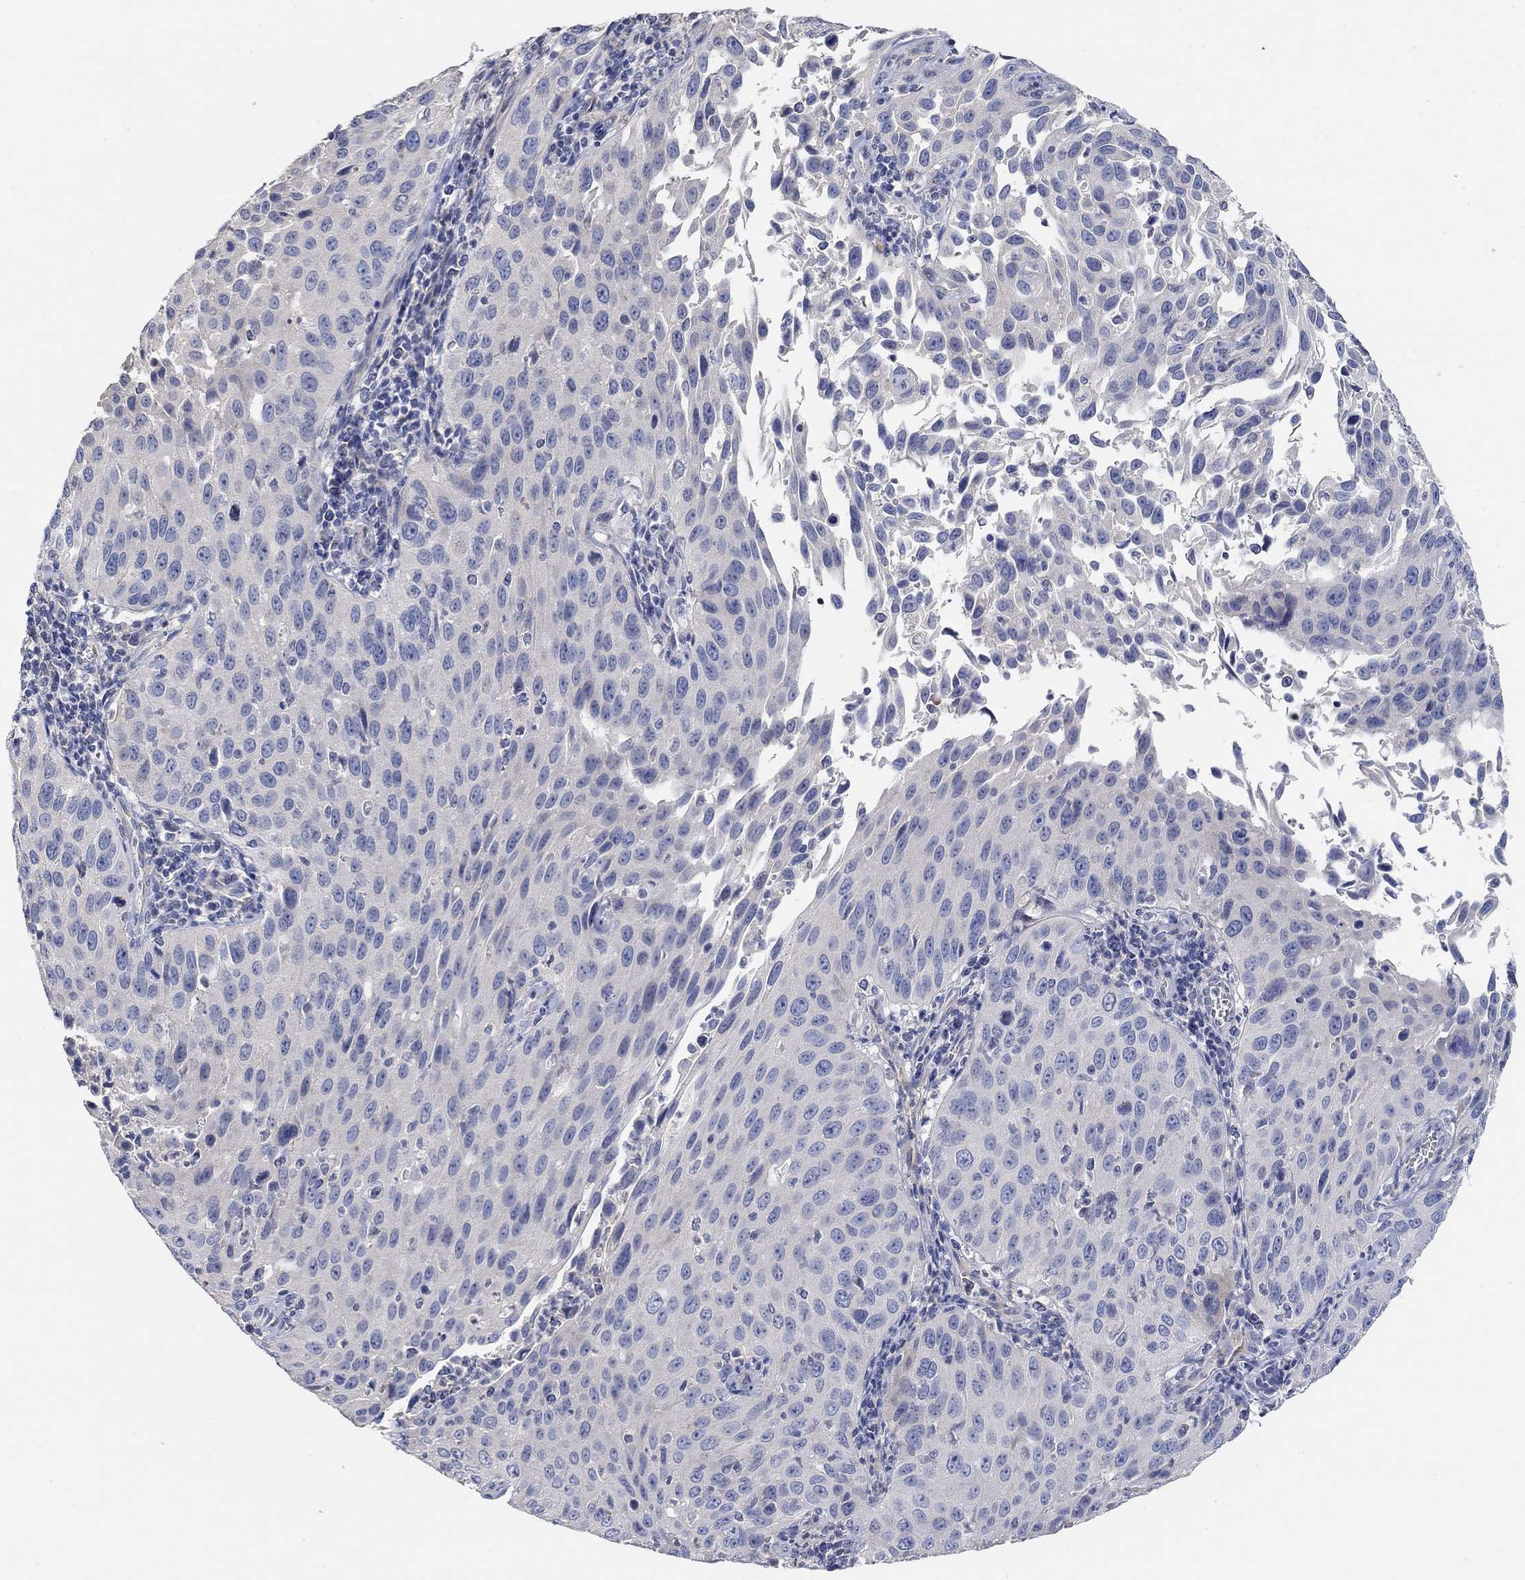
{"staining": {"intensity": "negative", "quantity": "none", "location": "none"}, "tissue": "cervical cancer", "cell_type": "Tumor cells", "image_type": "cancer", "snomed": [{"axis": "morphology", "description": "Squamous cell carcinoma, NOS"}, {"axis": "topography", "description": "Cervix"}], "caption": "This is a photomicrograph of immunohistochemistry (IHC) staining of cervical squamous cell carcinoma, which shows no expression in tumor cells. (DAB (3,3'-diaminobenzidine) immunohistochemistry with hematoxylin counter stain).", "gene": "NLRP14", "patient": {"sex": "female", "age": 26}}